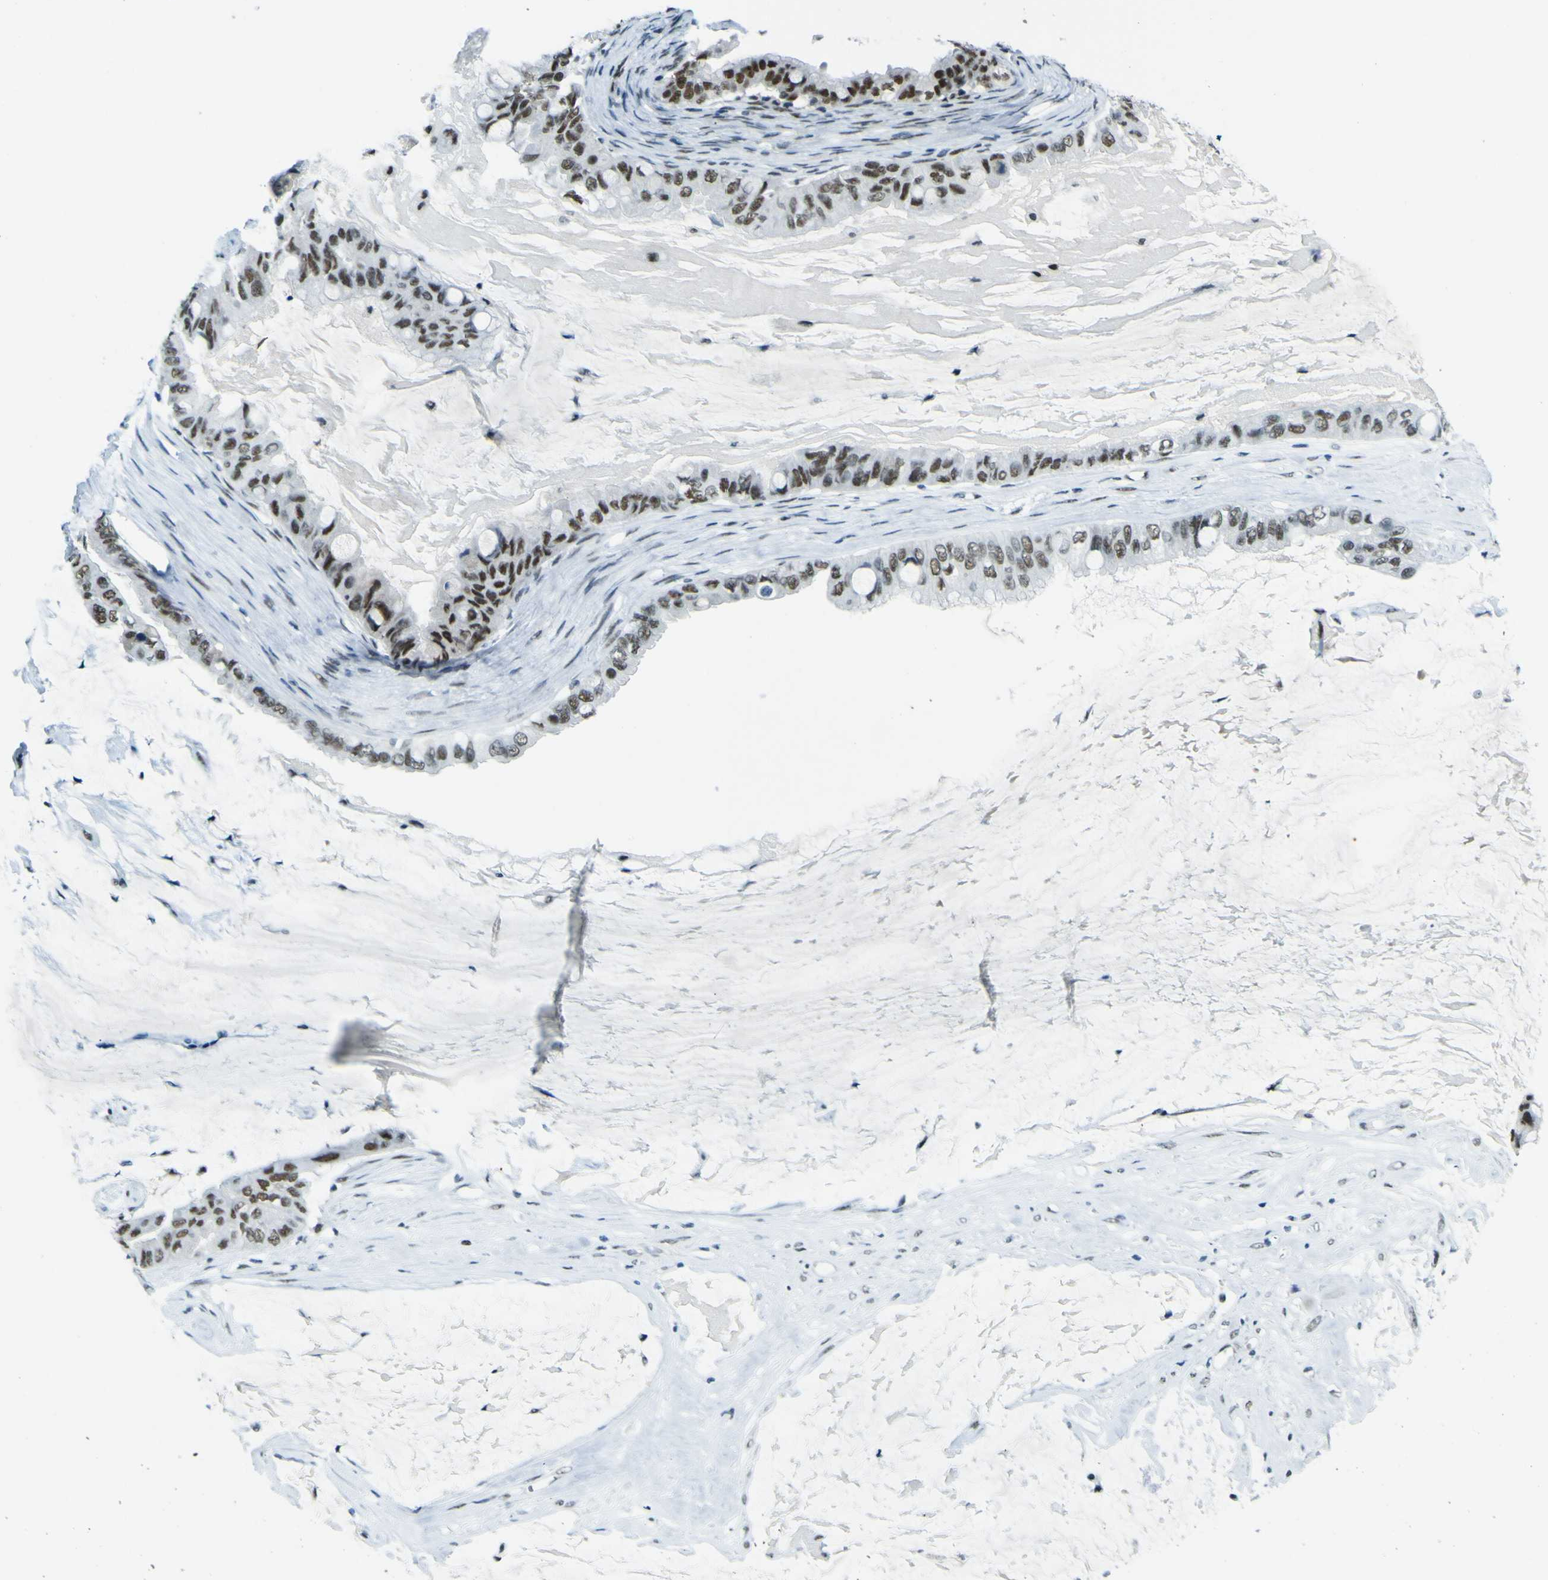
{"staining": {"intensity": "moderate", "quantity": ">75%", "location": "nuclear"}, "tissue": "ovarian cancer", "cell_type": "Tumor cells", "image_type": "cancer", "snomed": [{"axis": "morphology", "description": "Cystadenocarcinoma, mucinous, NOS"}, {"axis": "topography", "description": "Ovary"}], "caption": "IHC of ovarian mucinous cystadenocarcinoma exhibits medium levels of moderate nuclear positivity in approximately >75% of tumor cells.", "gene": "CEBPG", "patient": {"sex": "female", "age": 80}}